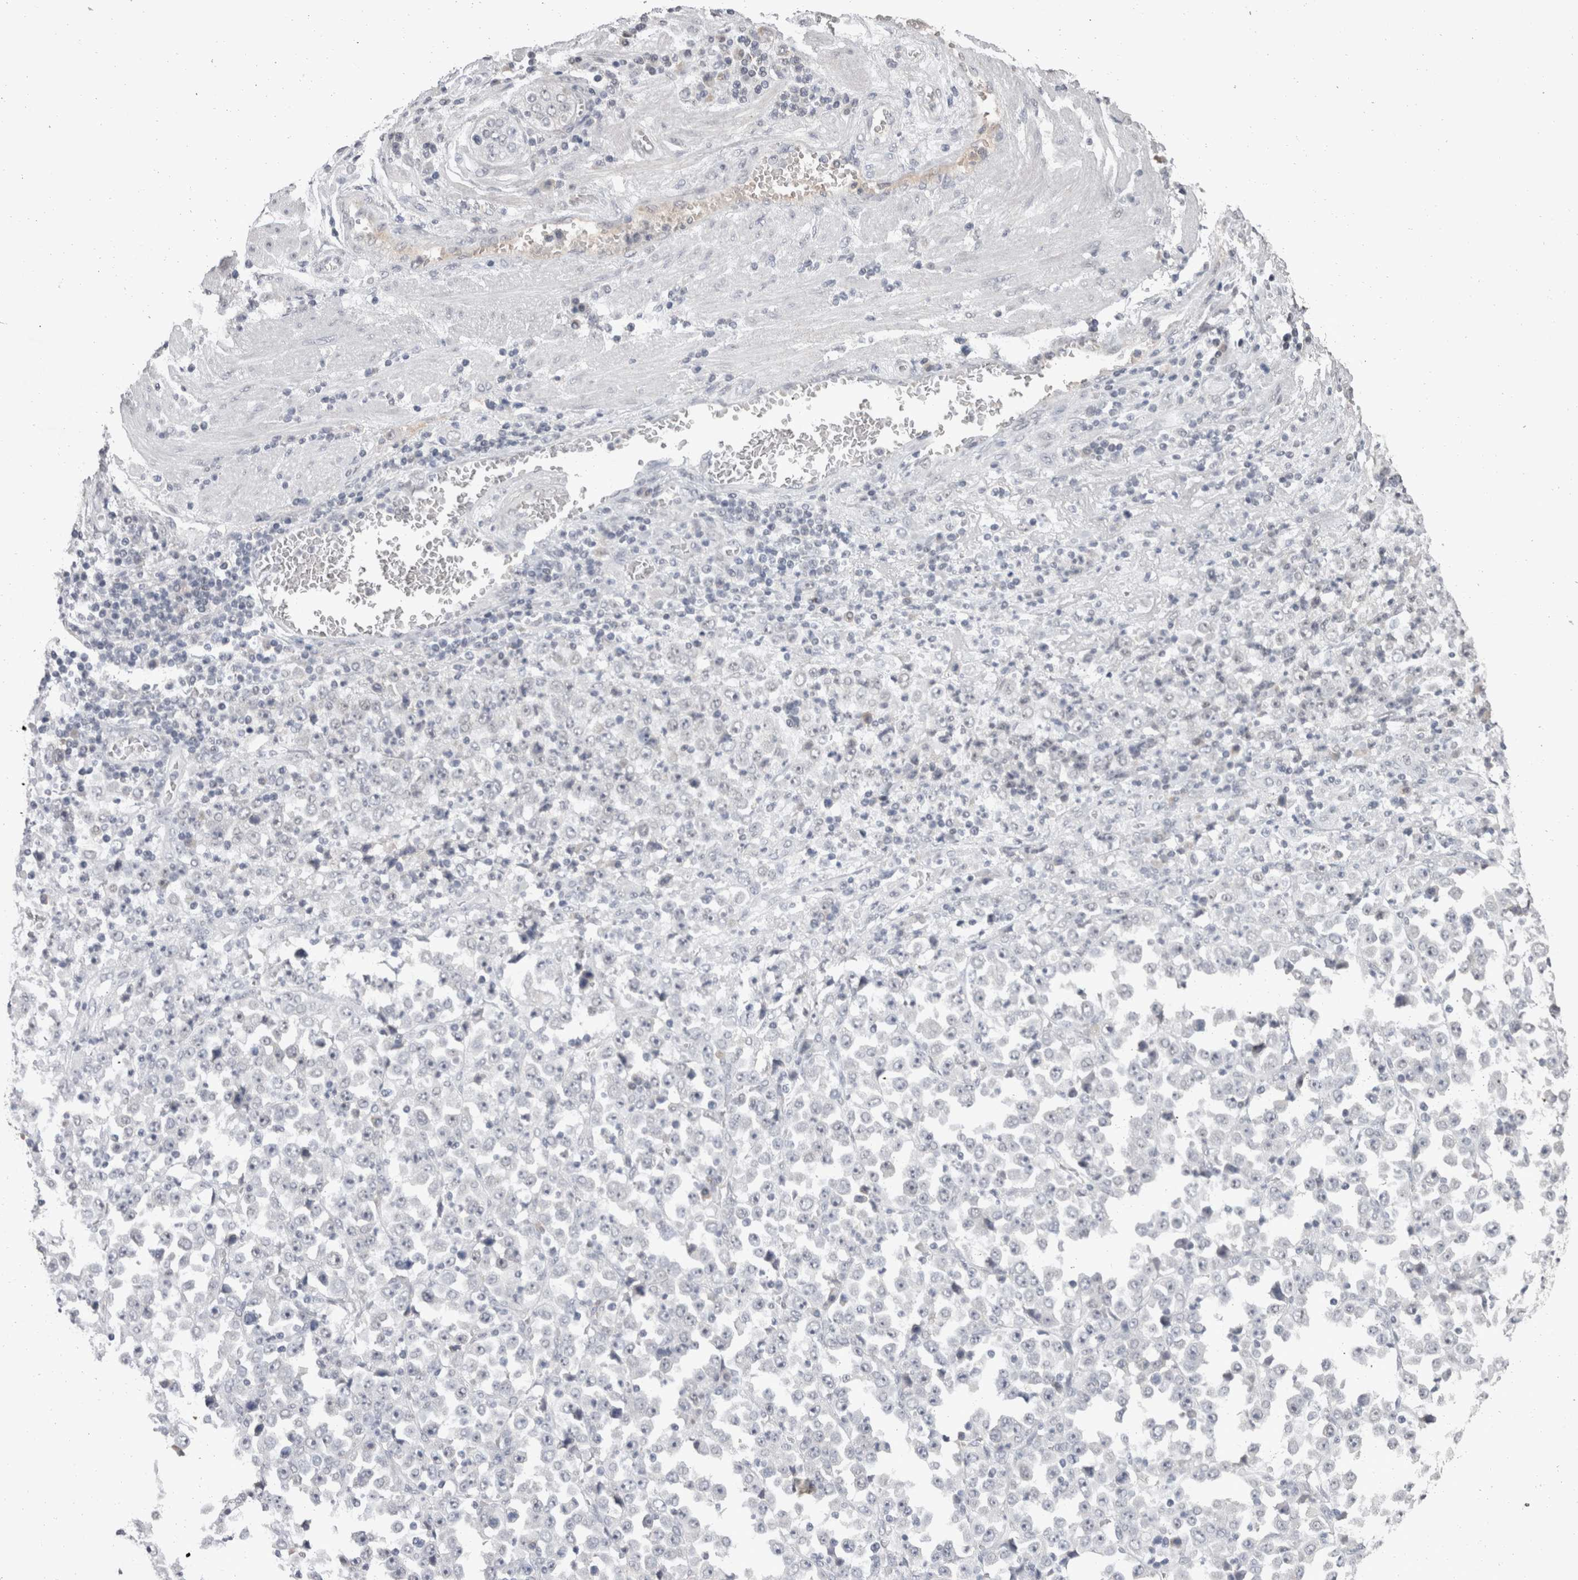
{"staining": {"intensity": "negative", "quantity": "none", "location": "none"}, "tissue": "stomach cancer", "cell_type": "Tumor cells", "image_type": "cancer", "snomed": [{"axis": "morphology", "description": "Normal tissue, NOS"}, {"axis": "morphology", "description": "Adenocarcinoma, NOS"}, {"axis": "topography", "description": "Stomach, upper"}, {"axis": "topography", "description": "Stomach"}], "caption": "A high-resolution histopathology image shows IHC staining of stomach adenocarcinoma, which shows no significant expression in tumor cells.", "gene": "DDX17", "patient": {"sex": "male", "age": 59}}